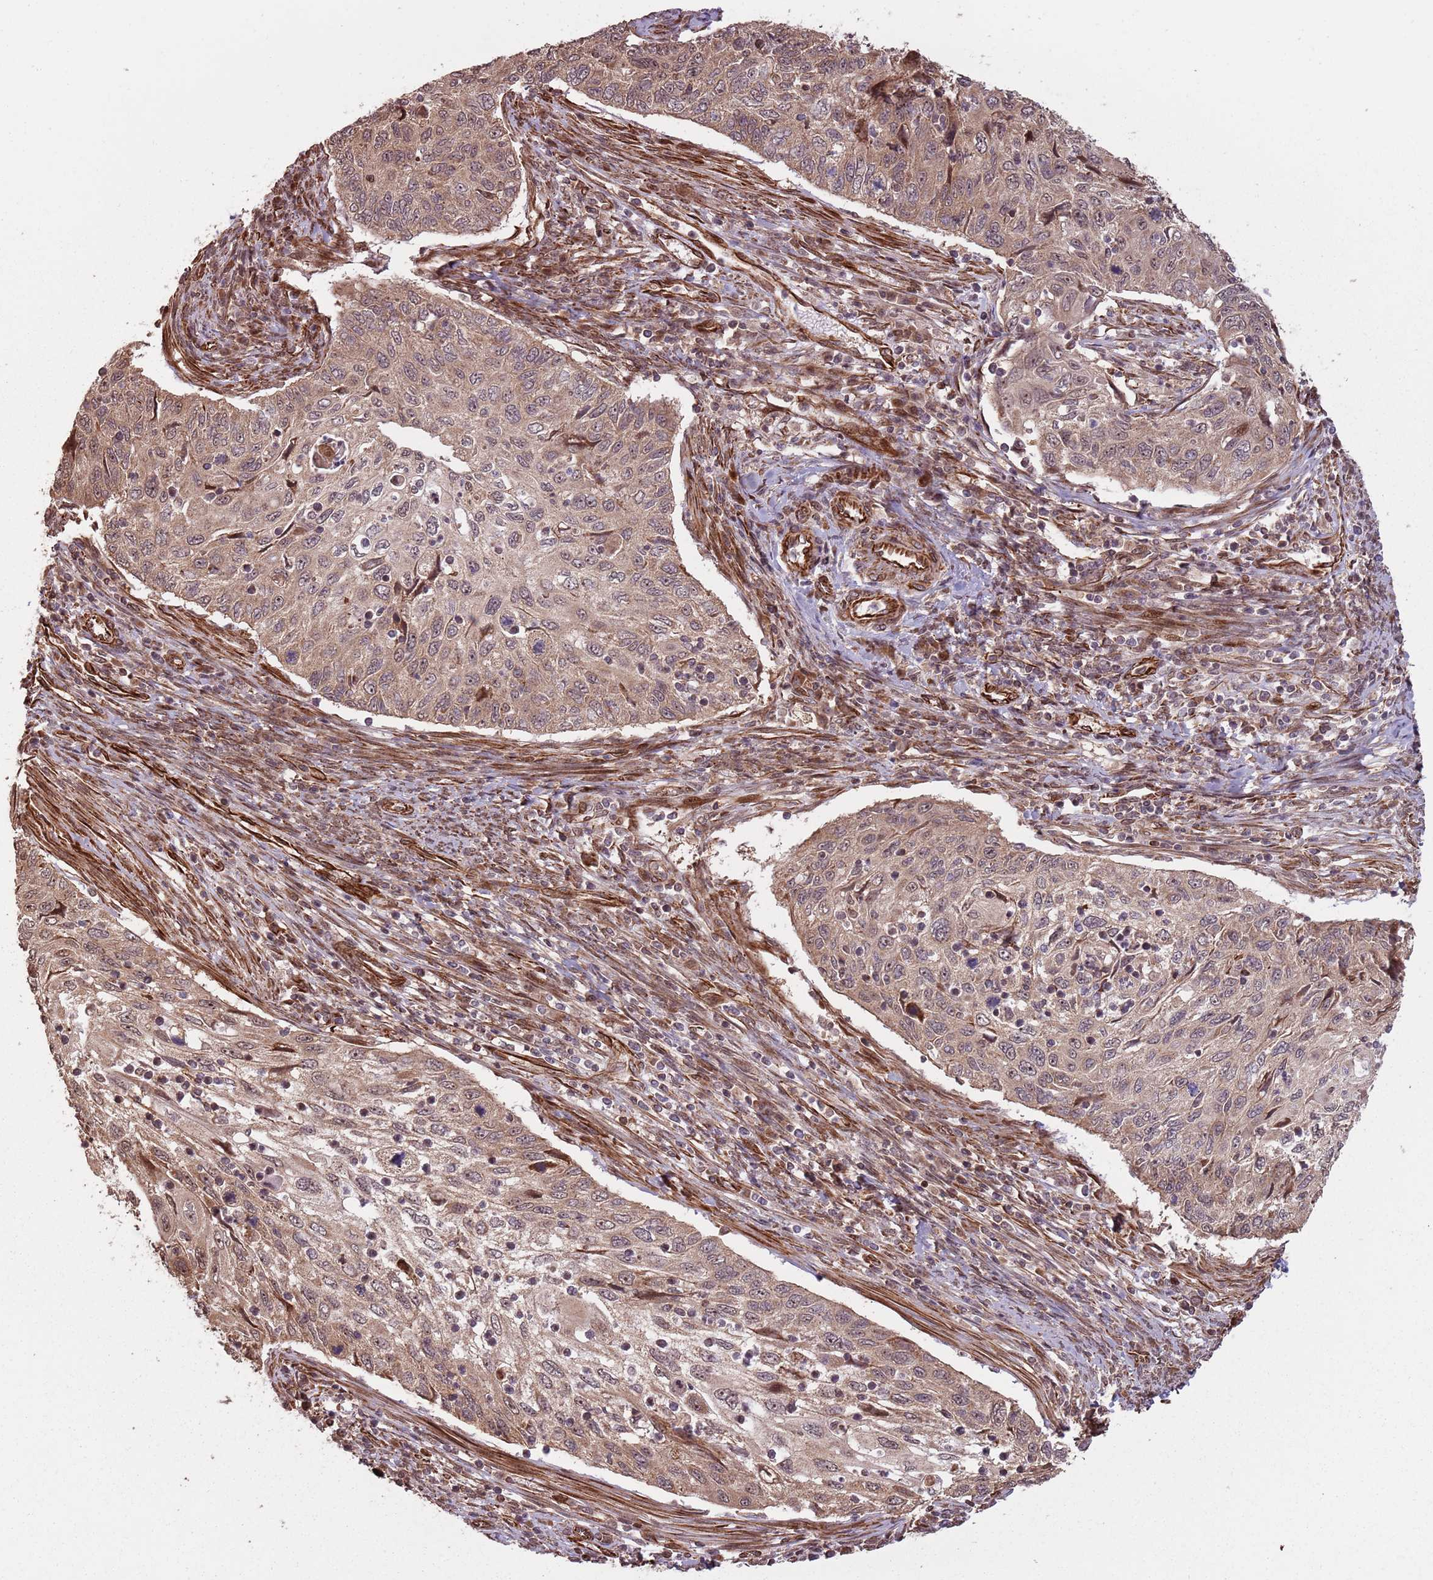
{"staining": {"intensity": "moderate", "quantity": "25%-75%", "location": "cytoplasmic/membranous,nuclear"}, "tissue": "cervical cancer", "cell_type": "Tumor cells", "image_type": "cancer", "snomed": [{"axis": "morphology", "description": "Squamous cell carcinoma, NOS"}, {"axis": "topography", "description": "Cervix"}], "caption": "Protein analysis of cervical cancer (squamous cell carcinoma) tissue reveals moderate cytoplasmic/membranous and nuclear expression in about 25%-75% of tumor cells.", "gene": "ADAMTS3", "patient": {"sex": "female", "age": 70}}